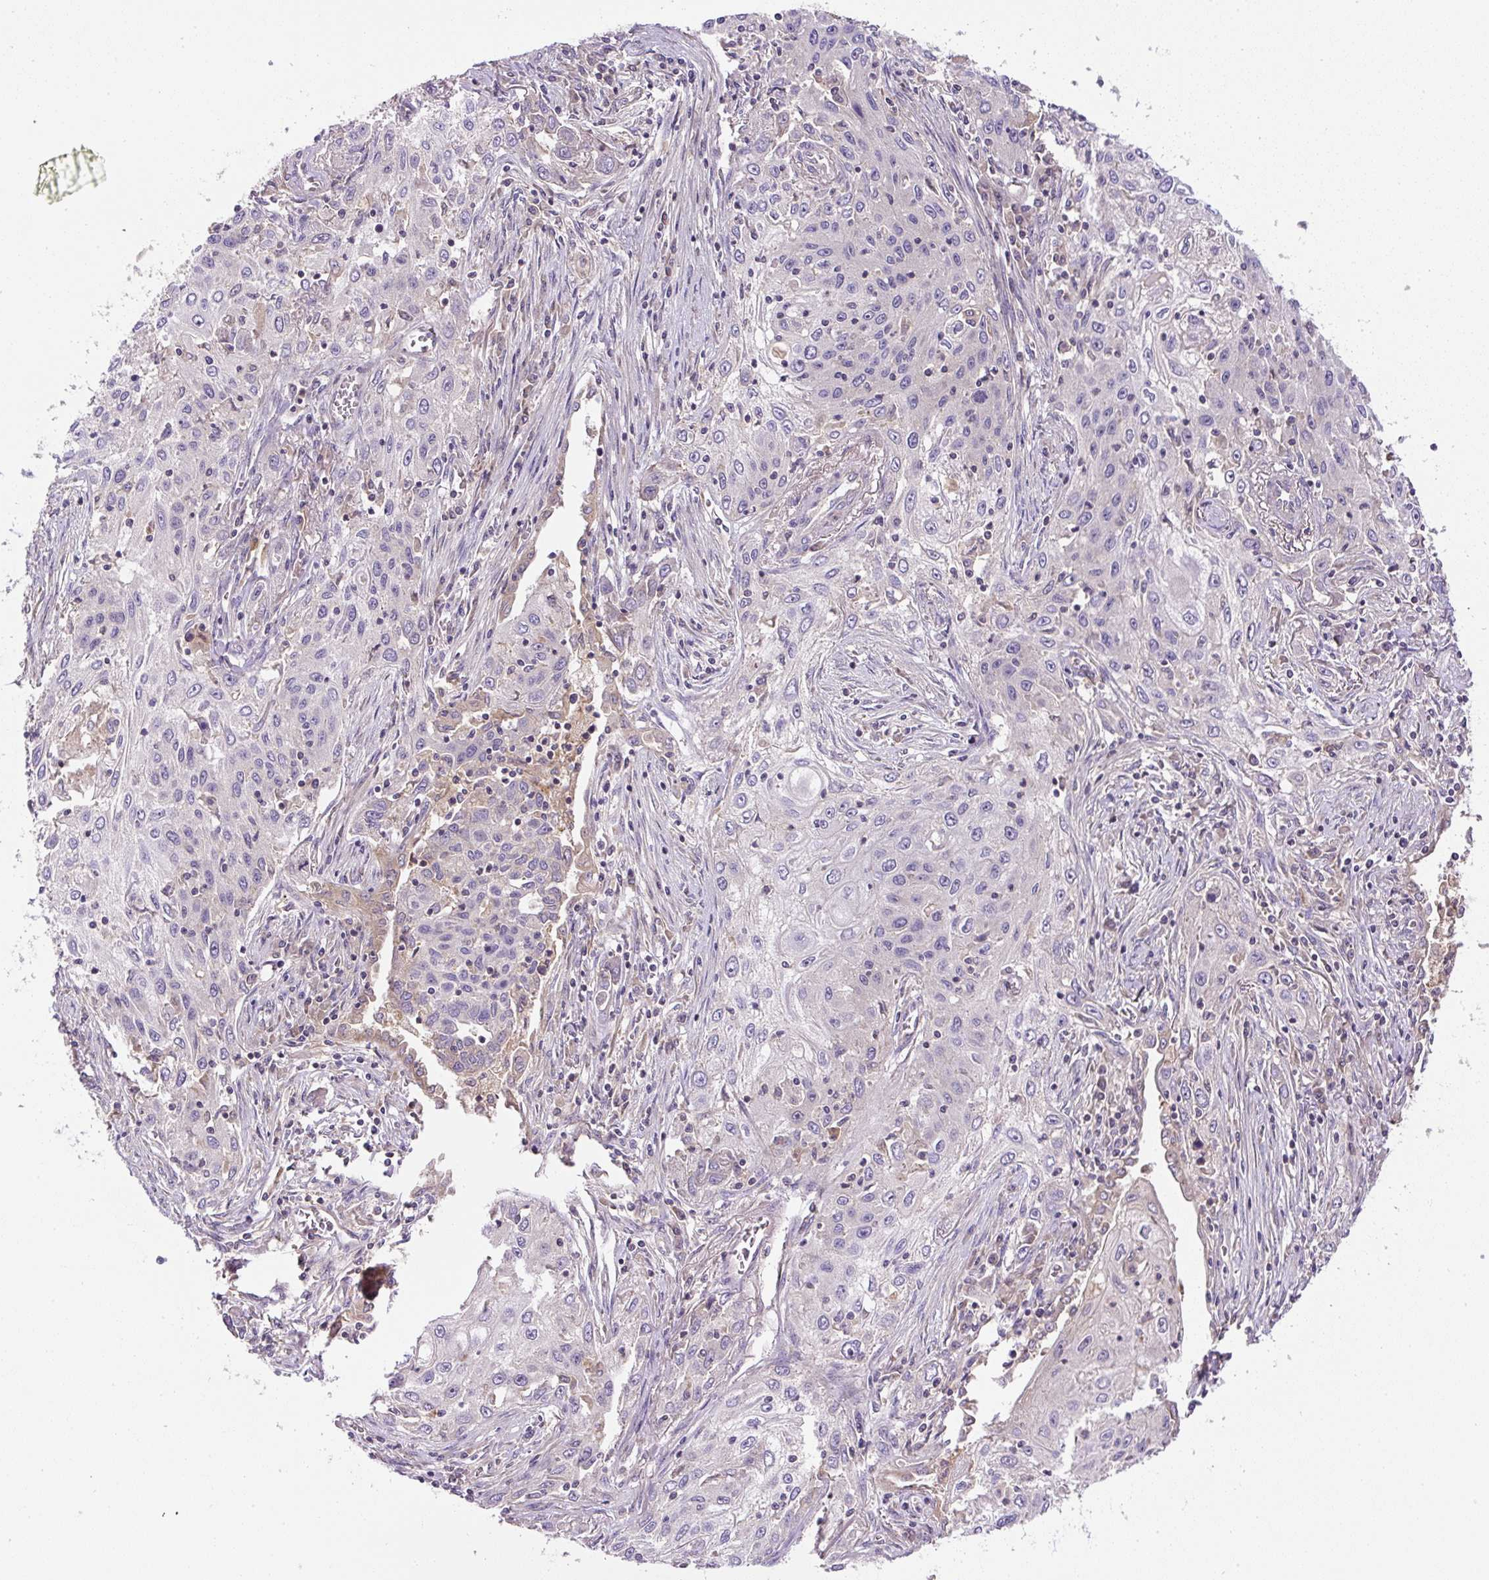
{"staining": {"intensity": "negative", "quantity": "none", "location": "none"}, "tissue": "lung cancer", "cell_type": "Tumor cells", "image_type": "cancer", "snomed": [{"axis": "morphology", "description": "Squamous cell carcinoma, NOS"}, {"axis": "topography", "description": "Lung"}], "caption": "Immunohistochemistry (IHC) image of lung cancer stained for a protein (brown), which reveals no positivity in tumor cells. The staining is performed using DAB brown chromogen with nuclei counter-stained in using hematoxylin.", "gene": "CCDC28A", "patient": {"sex": "female", "age": 69}}